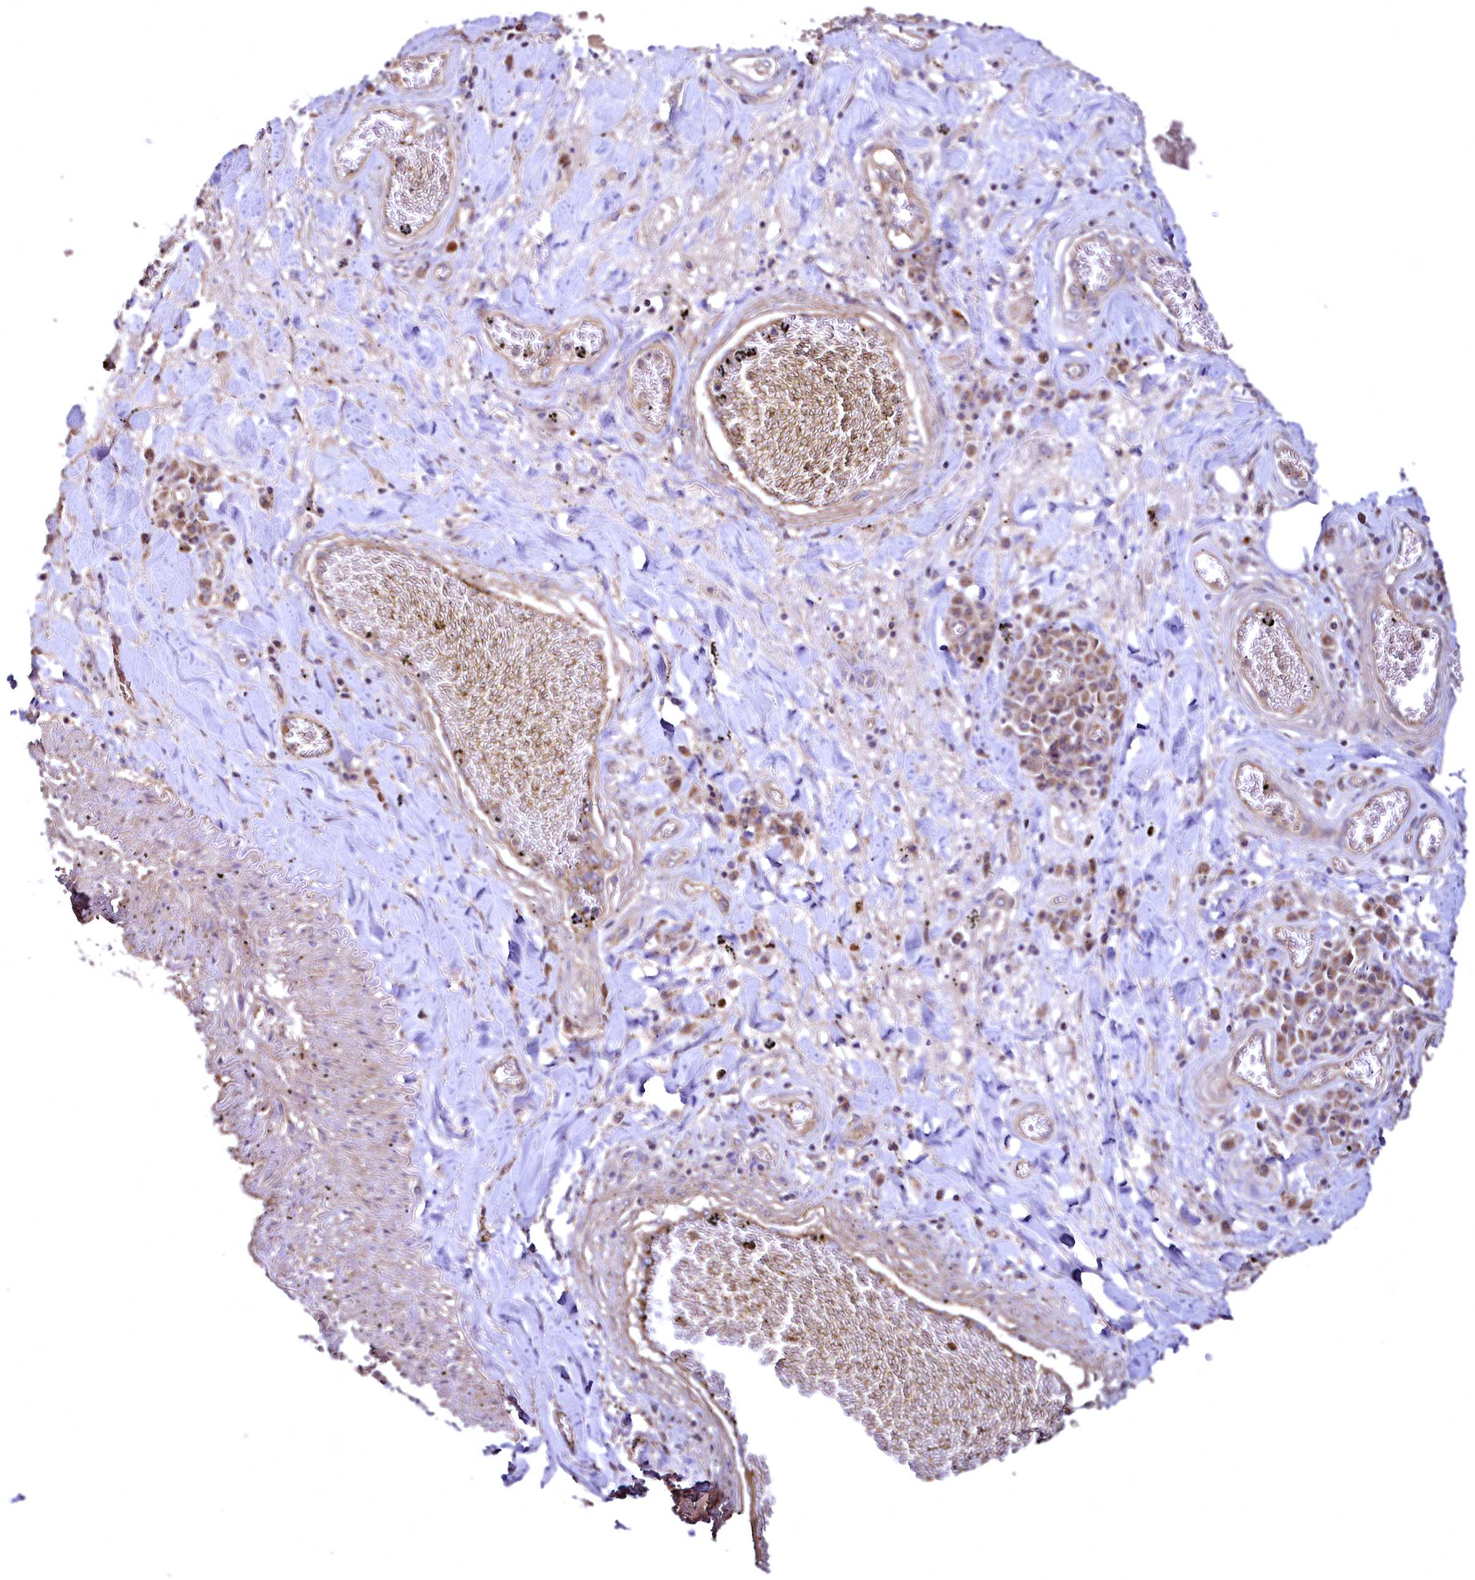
{"staining": {"intensity": "moderate", "quantity": ">75%", "location": "cytoplasmic/membranous"}, "tissue": "lung cancer", "cell_type": "Tumor cells", "image_type": "cancer", "snomed": [{"axis": "morphology", "description": "Squamous cell carcinoma, NOS"}, {"axis": "topography", "description": "Lung"}], "caption": "Approximately >75% of tumor cells in lung squamous cell carcinoma demonstrate moderate cytoplasmic/membranous protein staining as visualized by brown immunohistochemical staining.", "gene": "TBCEL", "patient": {"sex": "male", "age": 65}}